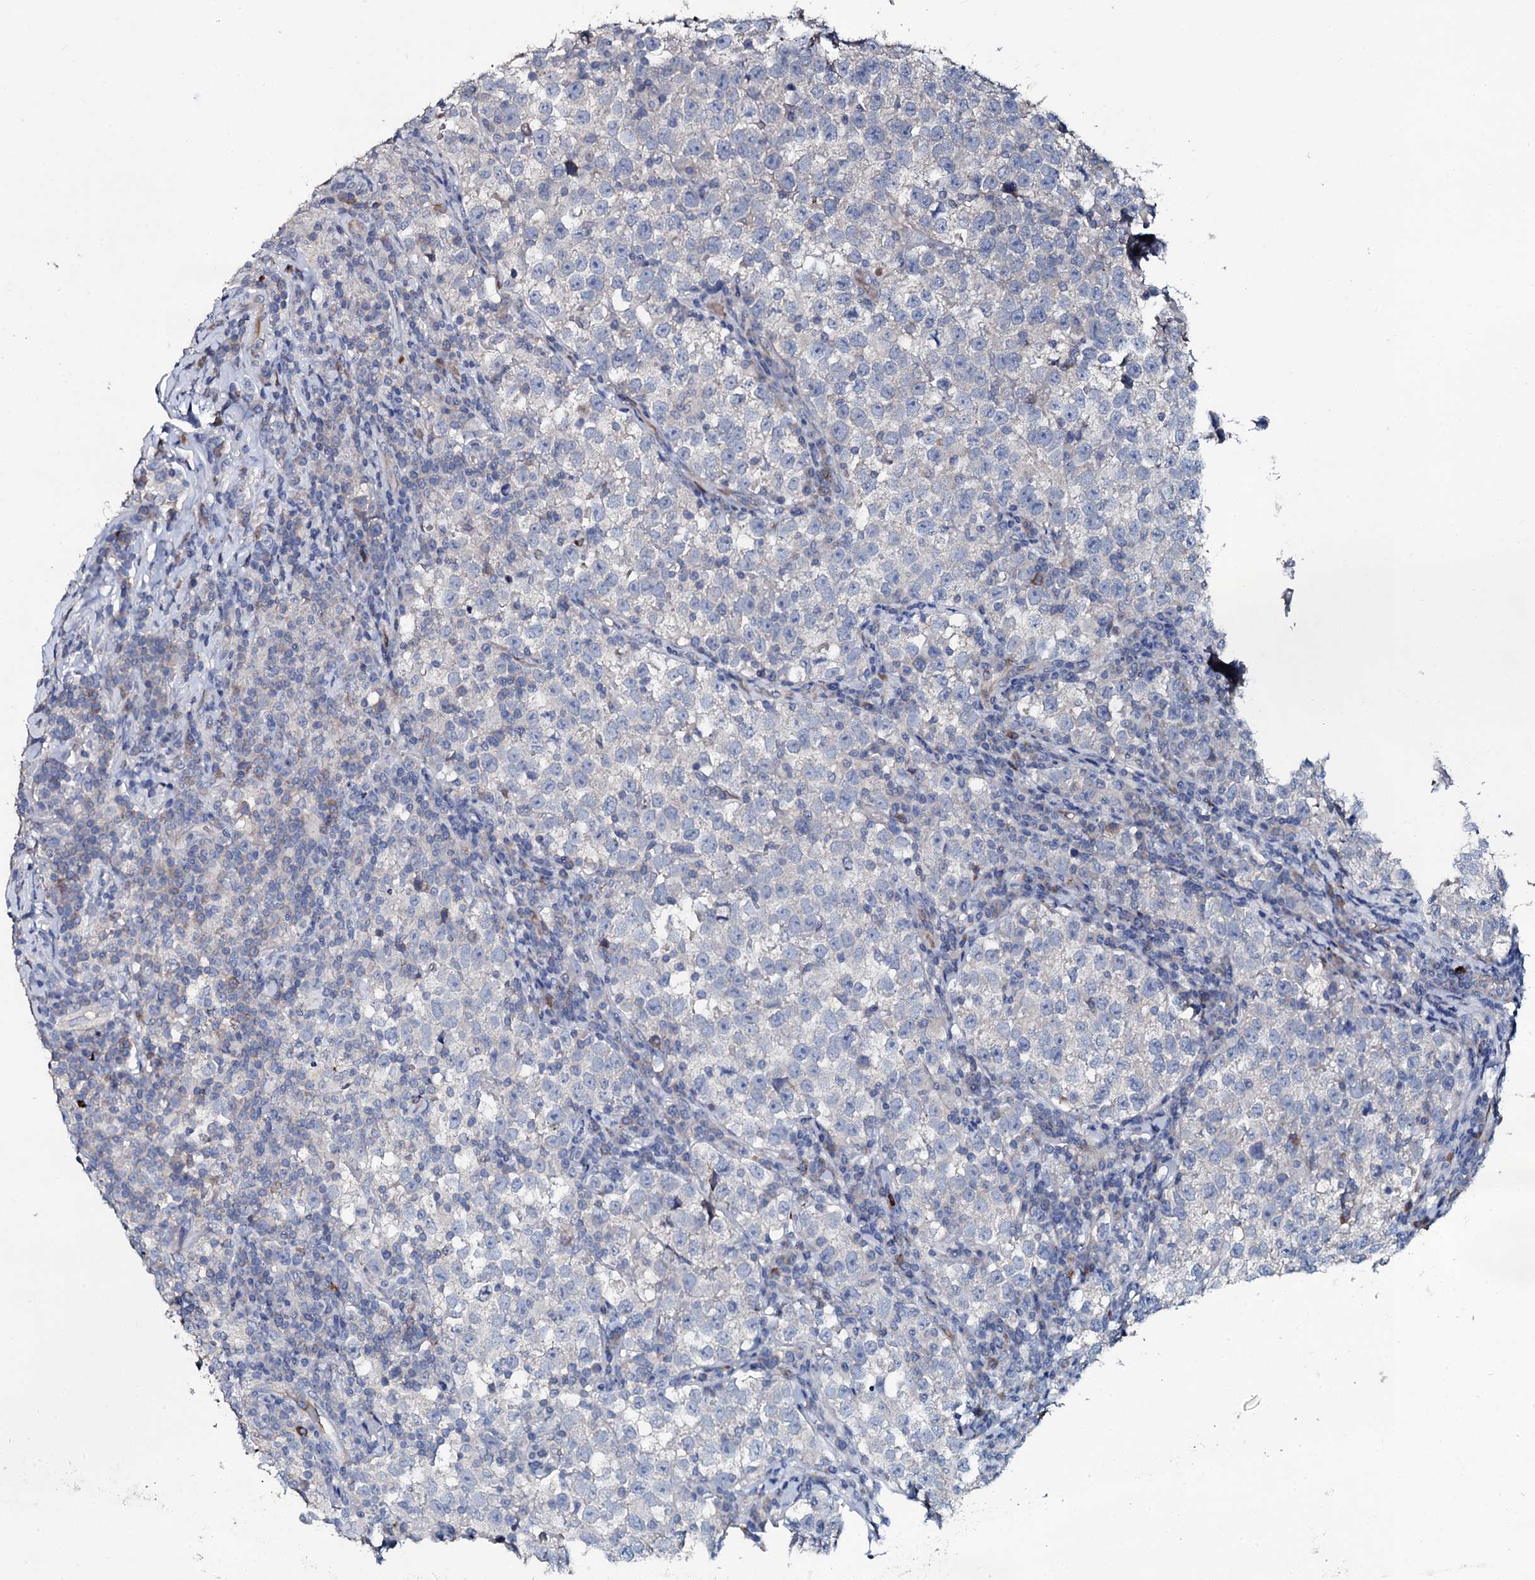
{"staining": {"intensity": "negative", "quantity": "none", "location": "none"}, "tissue": "testis cancer", "cell_type": "Tumor cells", "image_type": "cancer", "snomed": [{"axis": "morphology", "description": "Normal tissue, NOS"}, {"axis": "morphology", "description": "Seminoma, NOS"}, {"axis": "topography", "description": "Testis"}], "caption": "An image of human testis seminoma is negative for staining in tumor cells.", "gene": "IL12B", "patient": {"sex": "male", "age": 43}}